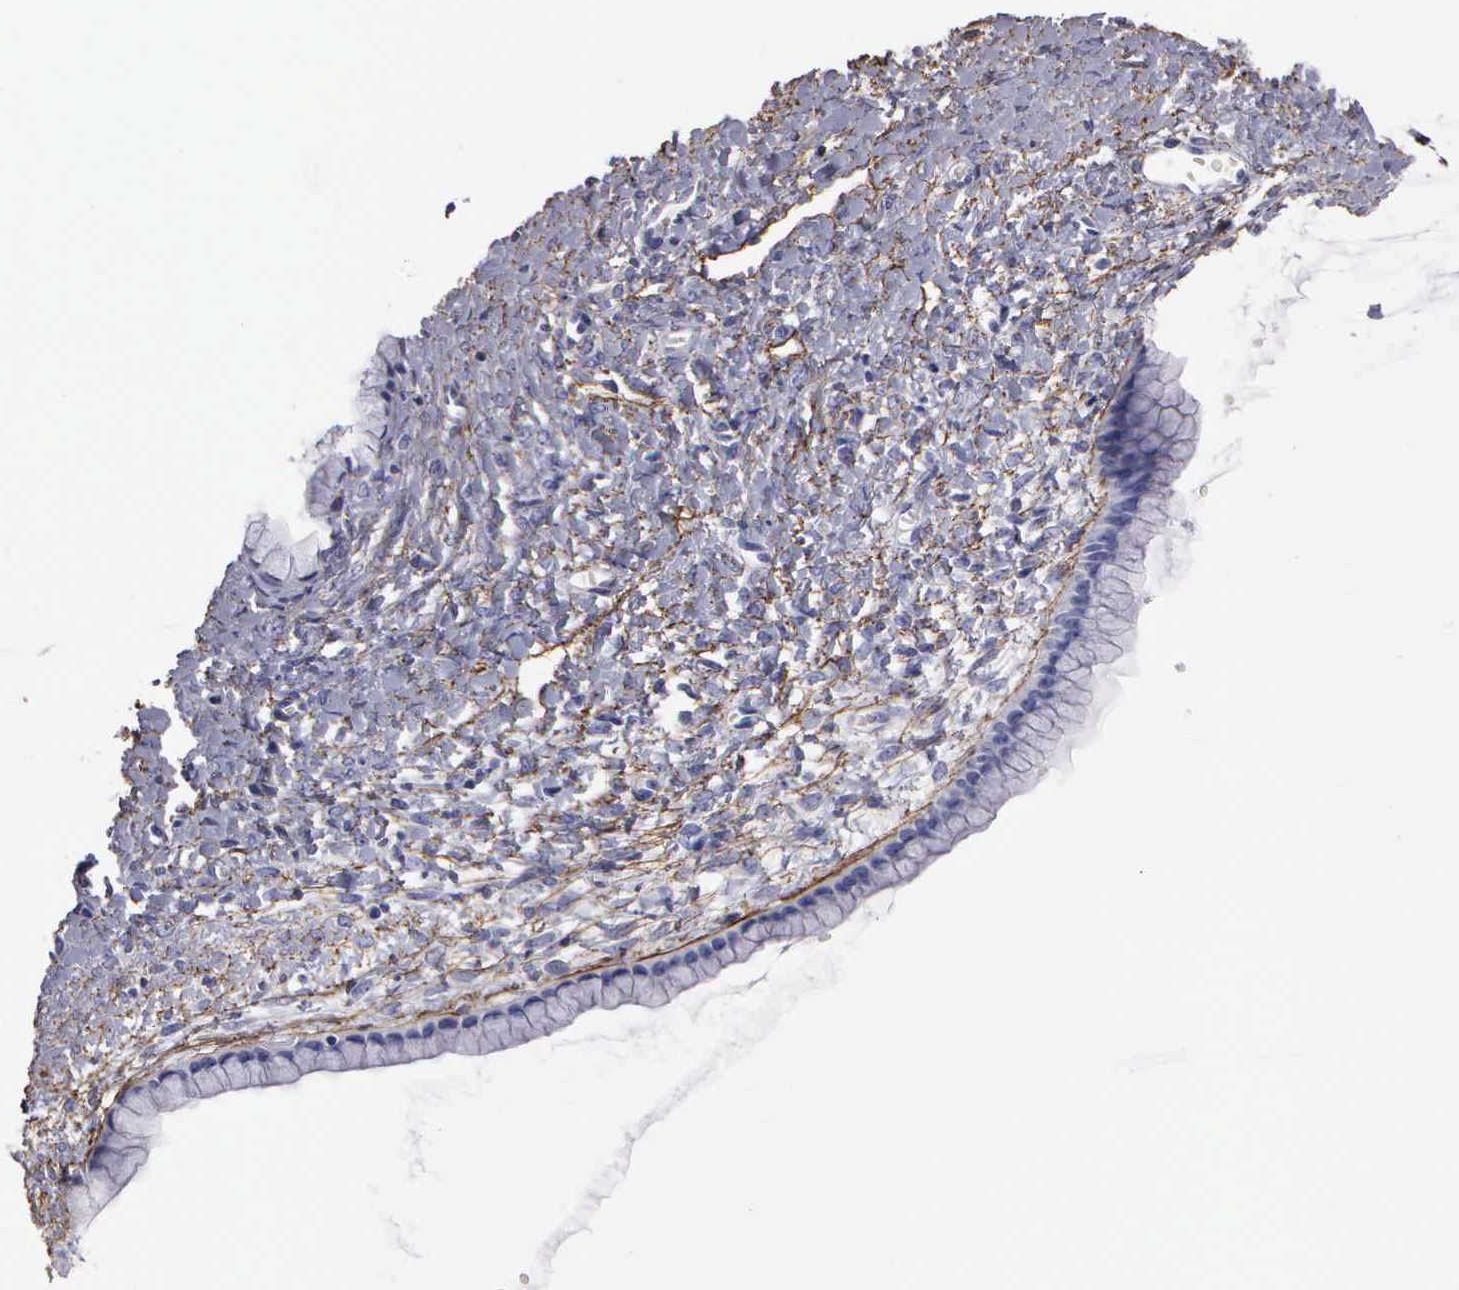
{"staining": {"intensity": "negative", "quantity": "none", "location": "none"}, "tissue": "ovarian cancer", "cell_type": "Tumor cells", "image_type": "cancer", "snomed": [{"axis": "morphology", "description": "Cystadenocarcinoma, mucinous, NOS"}, {"axis": "topography", "description": "Ovary"}], "caption": "Image shows no significant protein positivity in tumor cells of ovarian cancer. (DAB IHC, high magnification).", "gene": "FBLN5", "patient": {"sex": "female", "age": 25}}